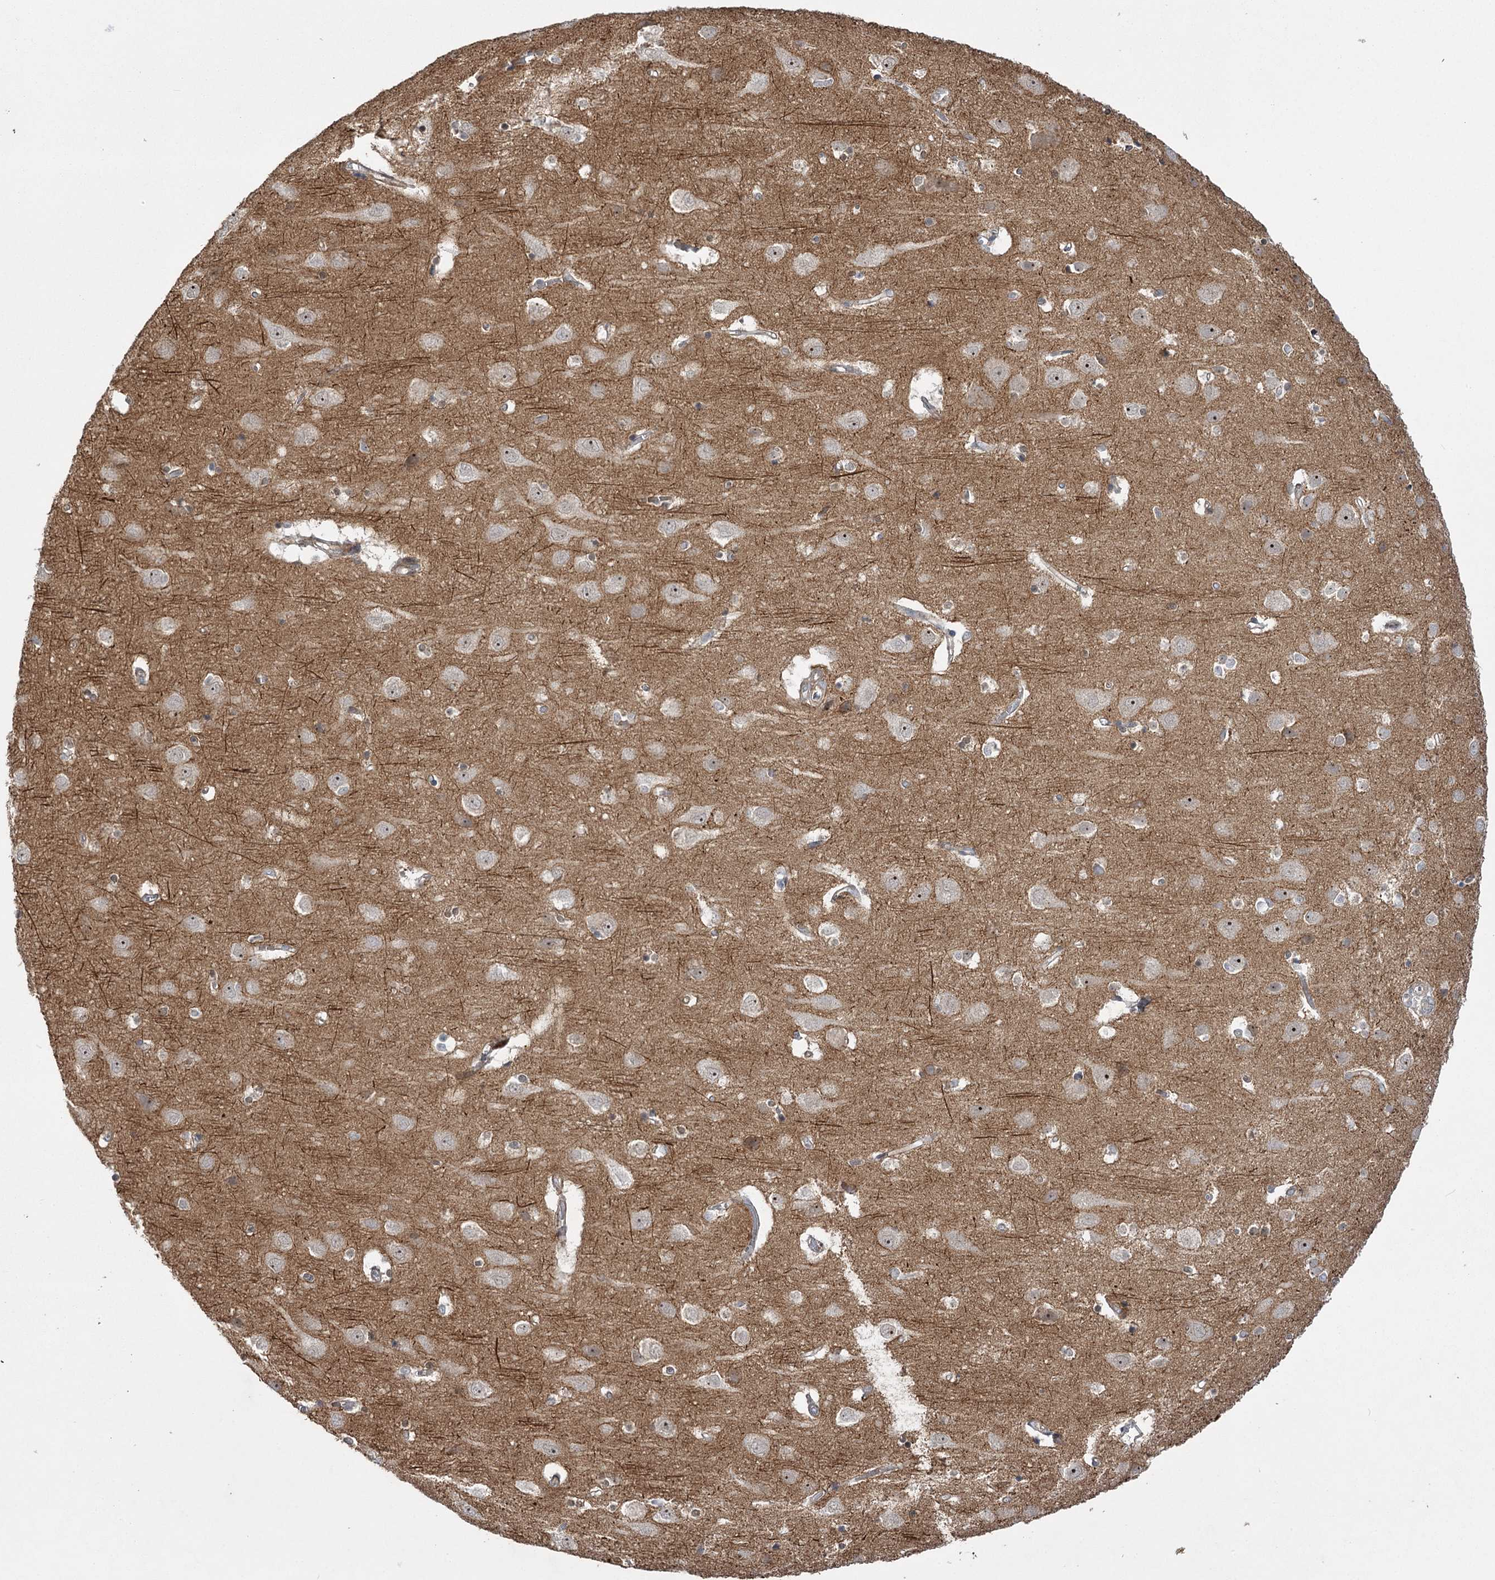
{"staining": {"intensity": "weak", "quantity": "25%-75%", "location": "cytoplasmic/membranous"}, "tissue": "cerebral cortex", "cell_type": "Endothelial cells", "image_type": "normal", "snomed": [{"axis": "morphology", "description": "Normal tissue, NOS"}, {"axis": "topography", "description": "Cerebral cortex"}], "caption": "The histopathology image demonstrates immunohistochemical staining of unremarkable cerebral cortex. There is weak cytoplasmic/membranous staining is present in about 25%-75% of endothelial cells.", "gene": "KCNN2", "patient": {"sex": "male", "age": 54}}